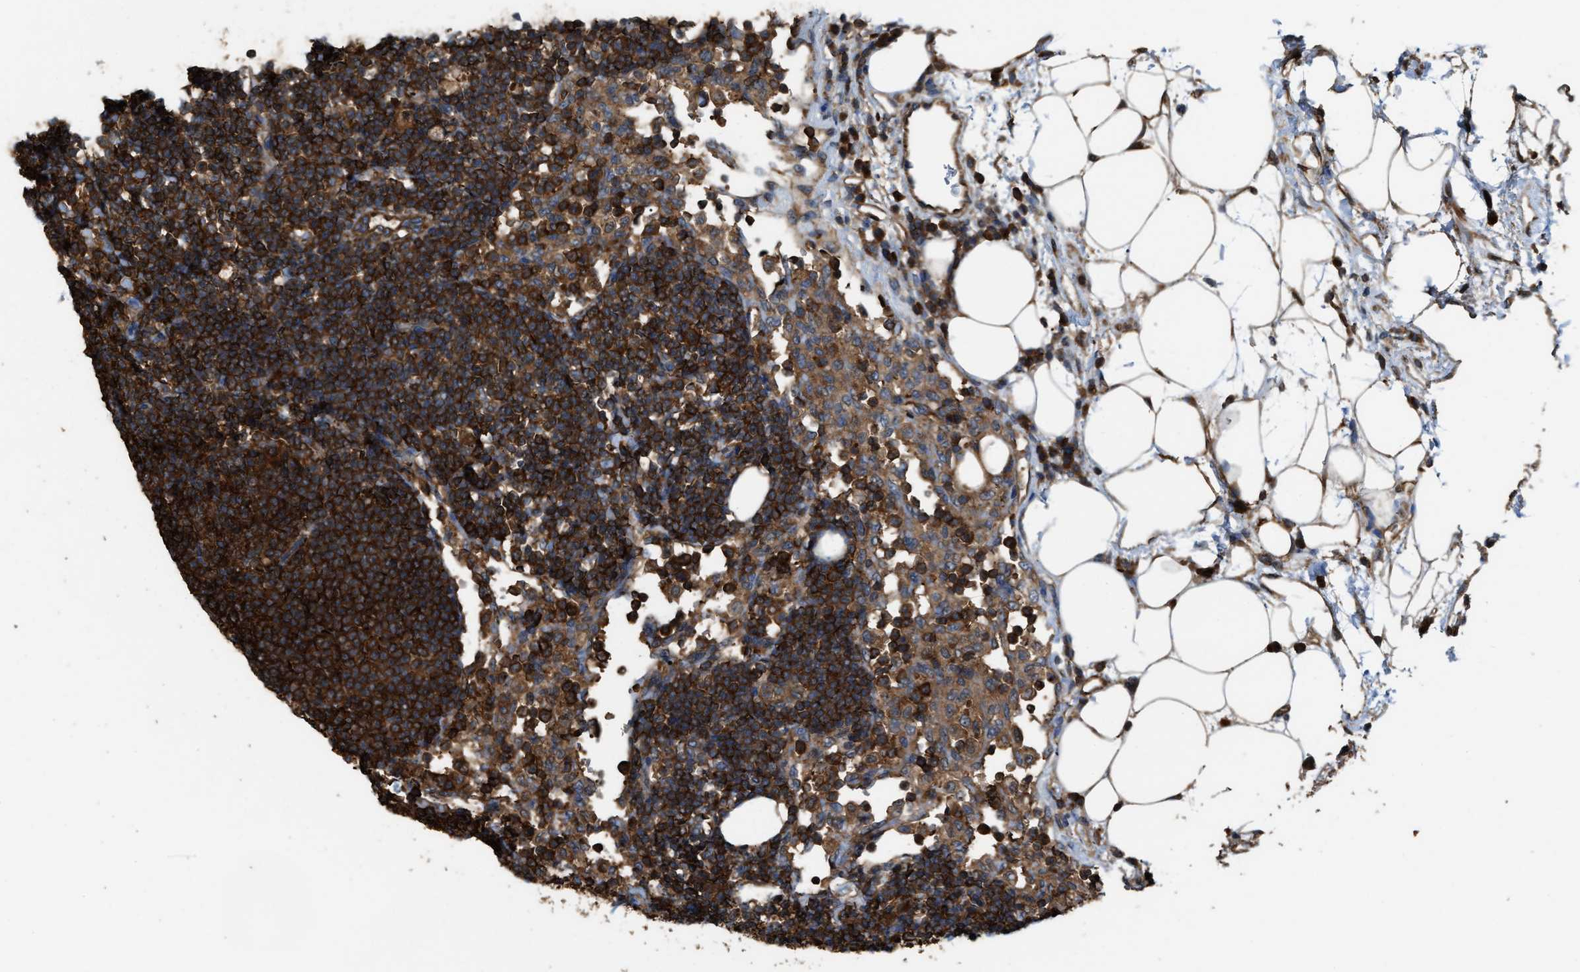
{"staining": {"intensity": "strong", "quantity": ">75%", "location": "cytoplasmic/membranous"}, "tissue": "lymph node", "cell_type": "Germinal center cells", "image_type": "normal", "snomed": [{"axis": "morphology", "description": "Normal tissue, NOS"}, {"axis": "morphology", "description": "Carcinoid, malignant, NOS"}, {"axis": "topography", "description": "Lymph node"}], "caption": "Lymph node was stained to show a protein in brown. There is high levels of strong cytoplasmic/membranous staining in approximately >75% of germinal center cells. (Stains: DAB in brown, nuclei in blue, Microscopy: brightfield microscopy at high magnification).", "gene": "ATIC", "patient": {"sex": "male", "age": 47}}